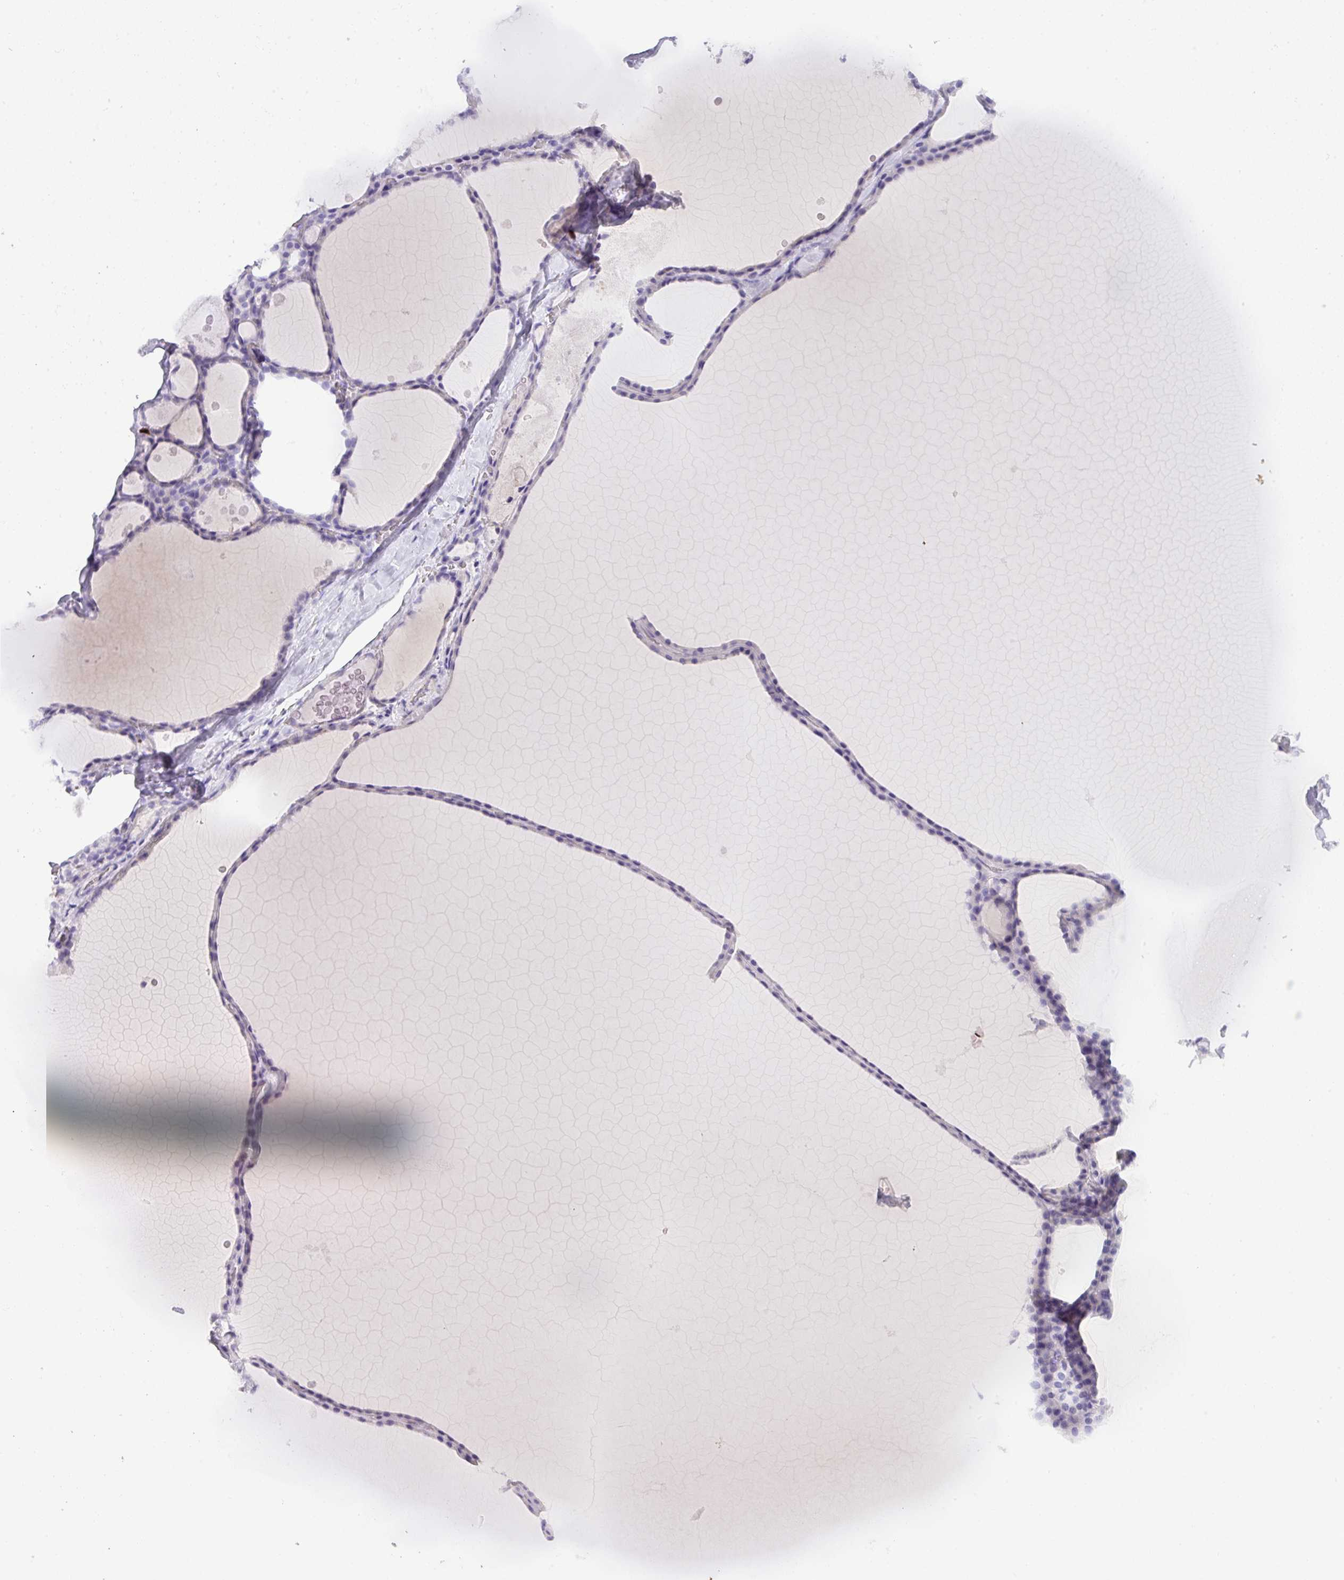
{"staining": {"intensity": "negative", "quantity": "none", "location": "none"}, "tissue": "thyroid gland", "cell_type": "Glandular cells", "image_type": "normal", "snomed": [{"axis": "morphology", "description": "Normal tissue, NOS"}, {"axis": "topography", "description": "Thyroid gland"}], "caption": "The immunohistochemistry image has no significant expression in glandular cells of thyroid gland.", "gene": "MRM2", "patient": {"sex": "male", "age": 56}}